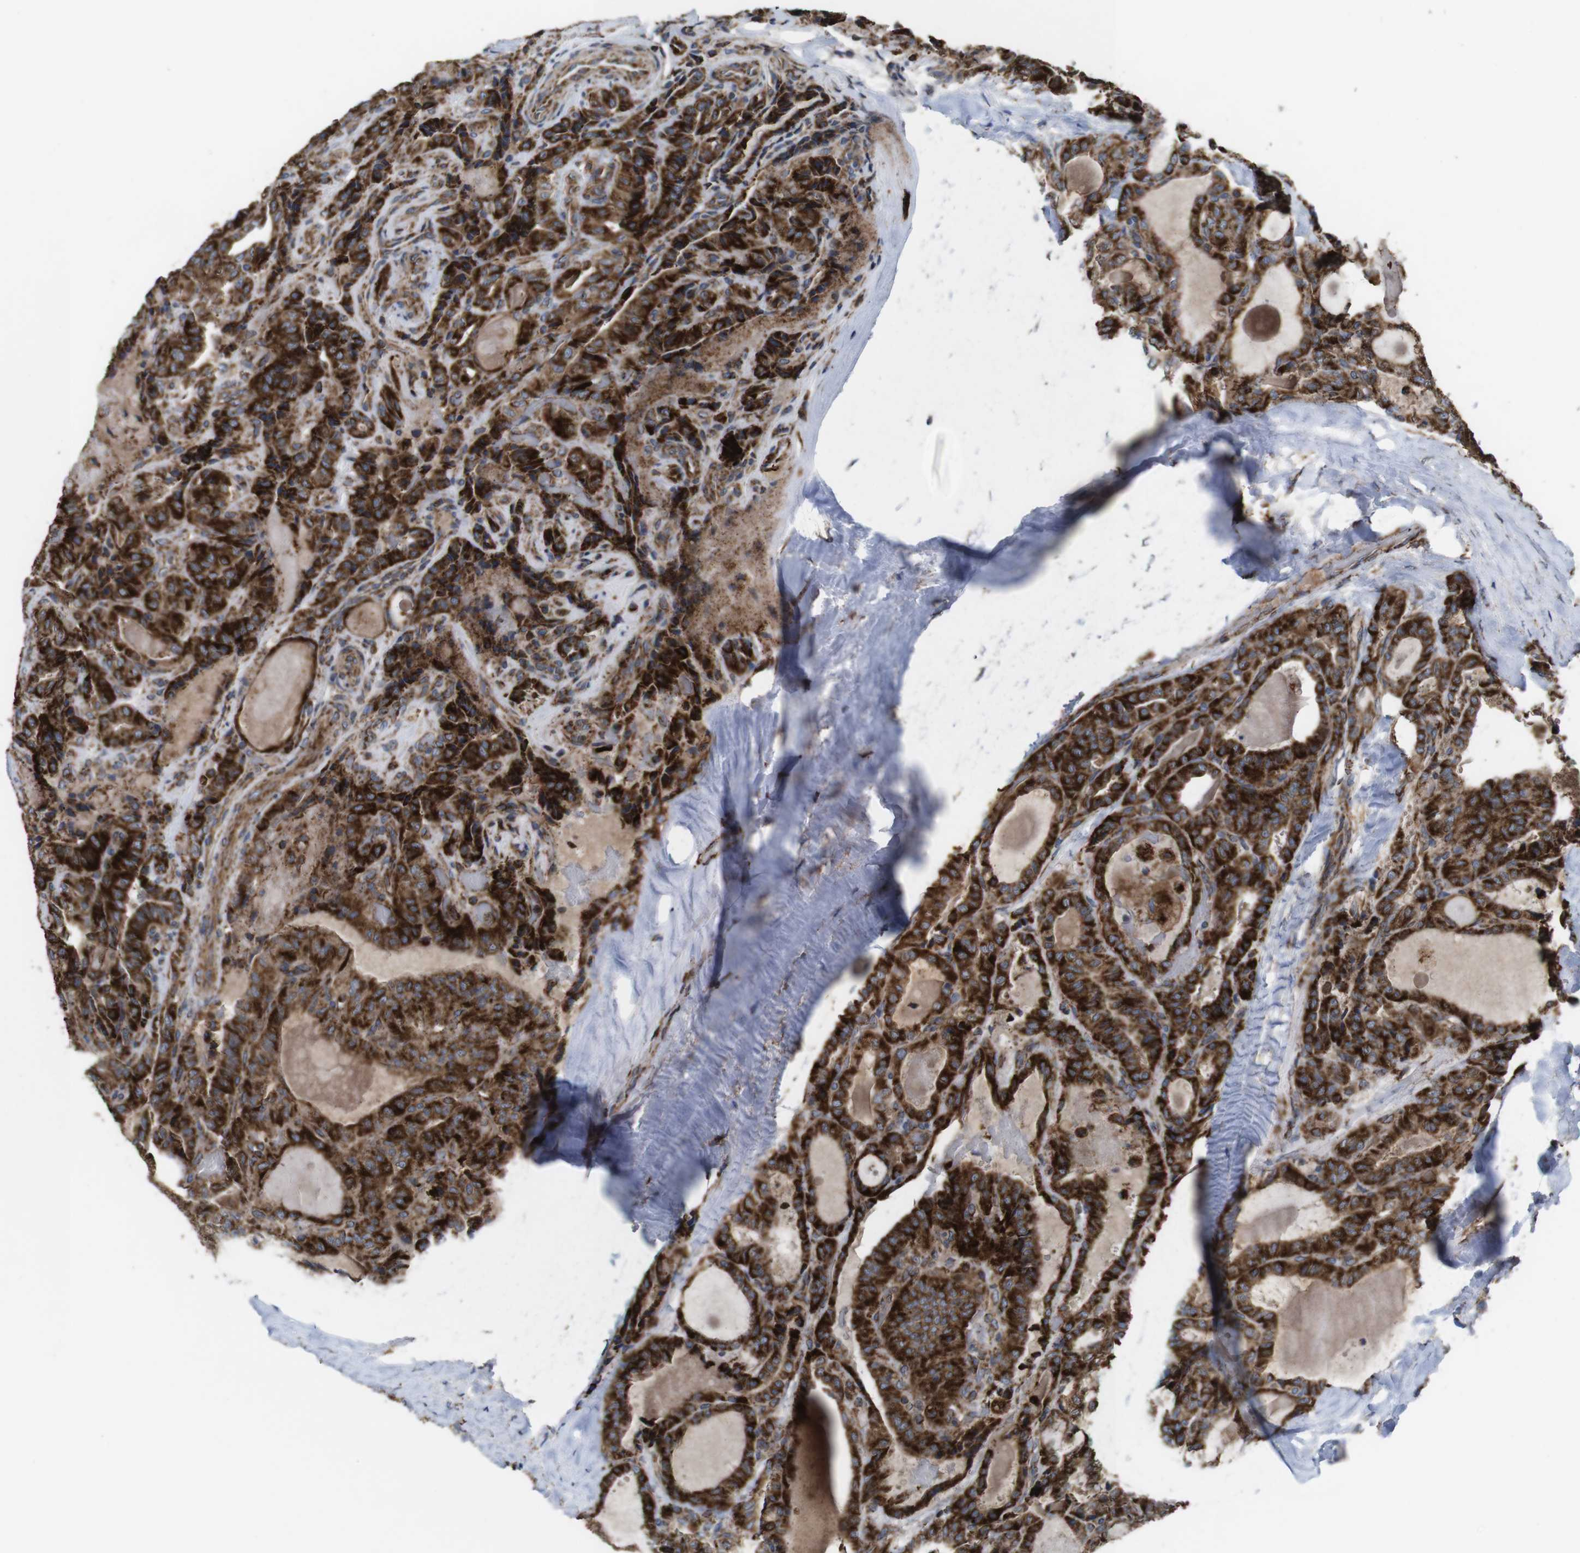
{"staining": {"intensity": "strong", "quantity": ">75%", "location": "cytoplasmic/membranous"}, "tissue": "thyroid cancer", "cell_type": "Tumor cells", "image_type": "cancer", "snomed": [{"axis": "morphology", "description": "Papillary adenocarcinoma, NOS"}, {"axis": "topography", "description": "Thyroid gland"}], "caption": "About >75% of tumor cells in human thyroid cancer exhibit strong cytoplasmic/membranous protein positivity as visualized by brown immunohistochemical staining.", "gene": "HK1", "patient": {"sex": "male", "age": 77}}